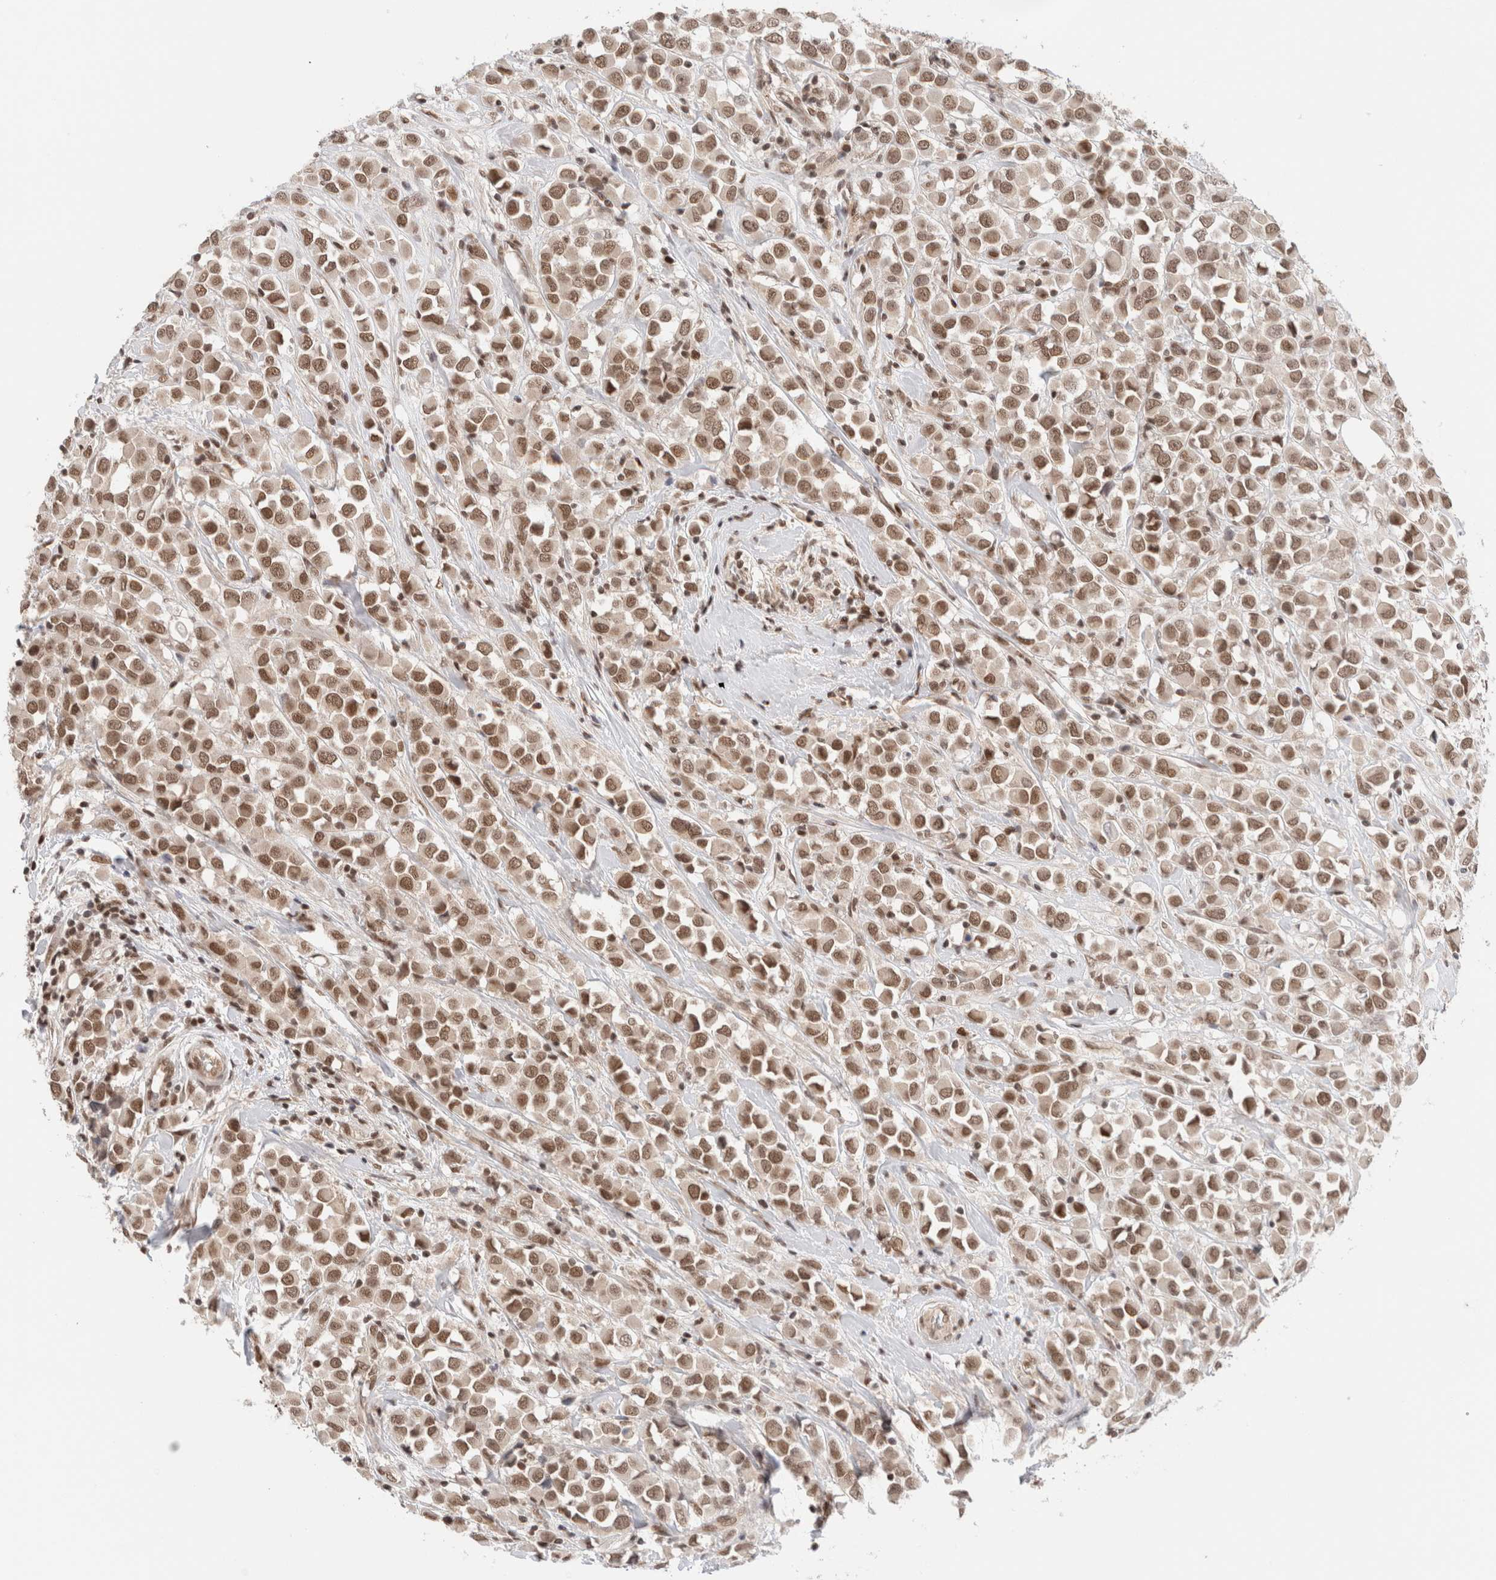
{"staining": {"intensity": "moderate", "quantity": ">75%", "location": "nuclear"}, "tissue": "breast cancer", "cell_type": "Tumor cells", "image_type": "cancer", "snomed": [{"axis": "morphology", "description": "Duct carcinoma"}, {"axis": "topography", "description": "Breast"}], "caption": "An image of breast intraductal carcinoma stained for a protein shows moderate nuclear brown staining in tumor cells. (Brightfield microscopy of DAB IHC at high magnification).", "gene": "GATAD2A", "patient": {"sex": "female", "age": 61}}